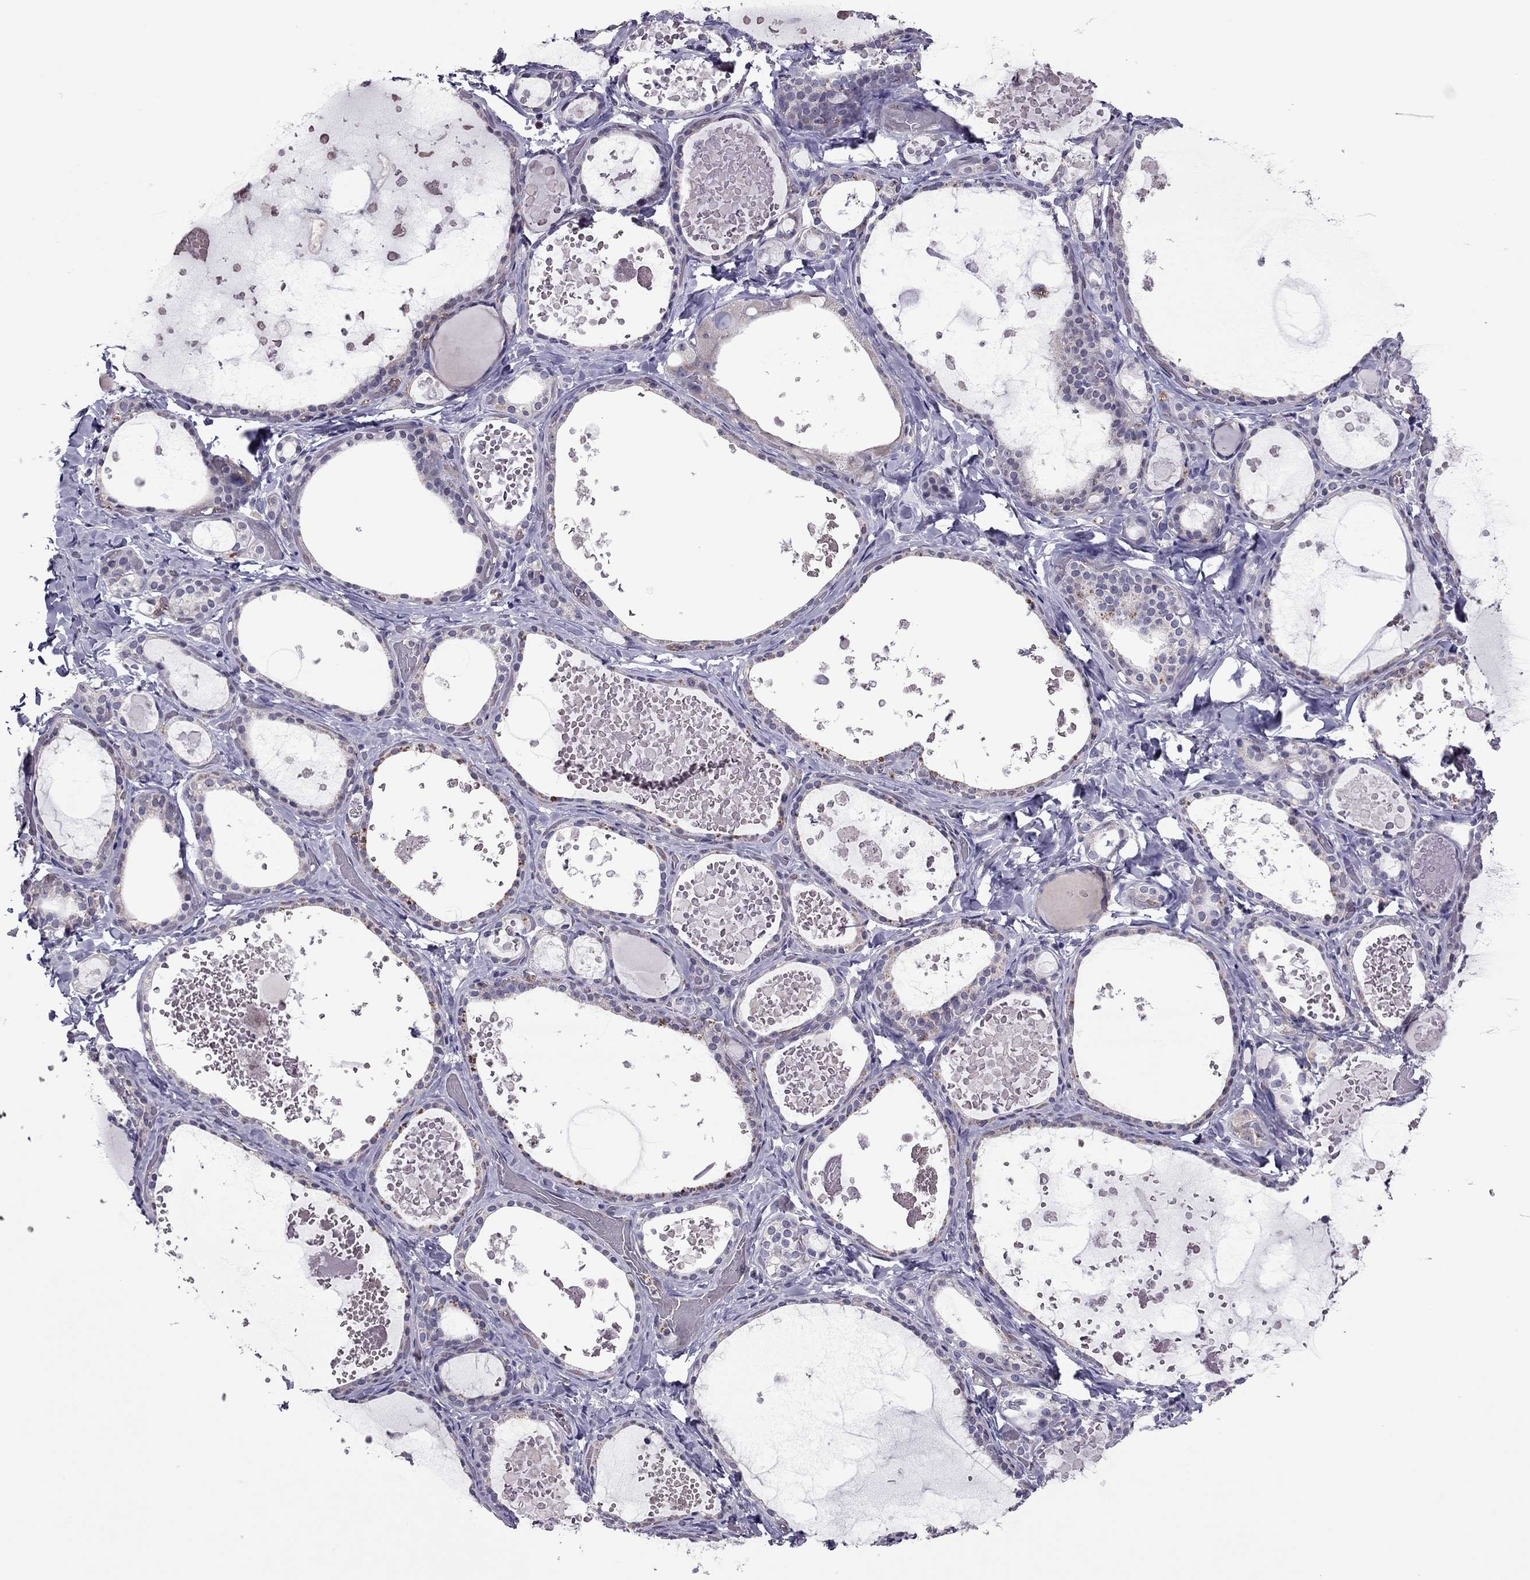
{"staining": {"intensity": "negative", "quantity": "none", "location": "none"}, "tissue": "thyroid gland", "cell_type": "Glandular cells", "image_type": "normal", "snomed": [{"axis": "morphology", "description": "Normal tissue, NOS"}, {"axis": "topography", "description": "Thyroid gland"}], "caption": "The photomicrograph shows no staining of glandular cells in unremarkable thyroid gland.", "gene": "SLC16A8", "patient": {"sex": "female", "age": 56}}